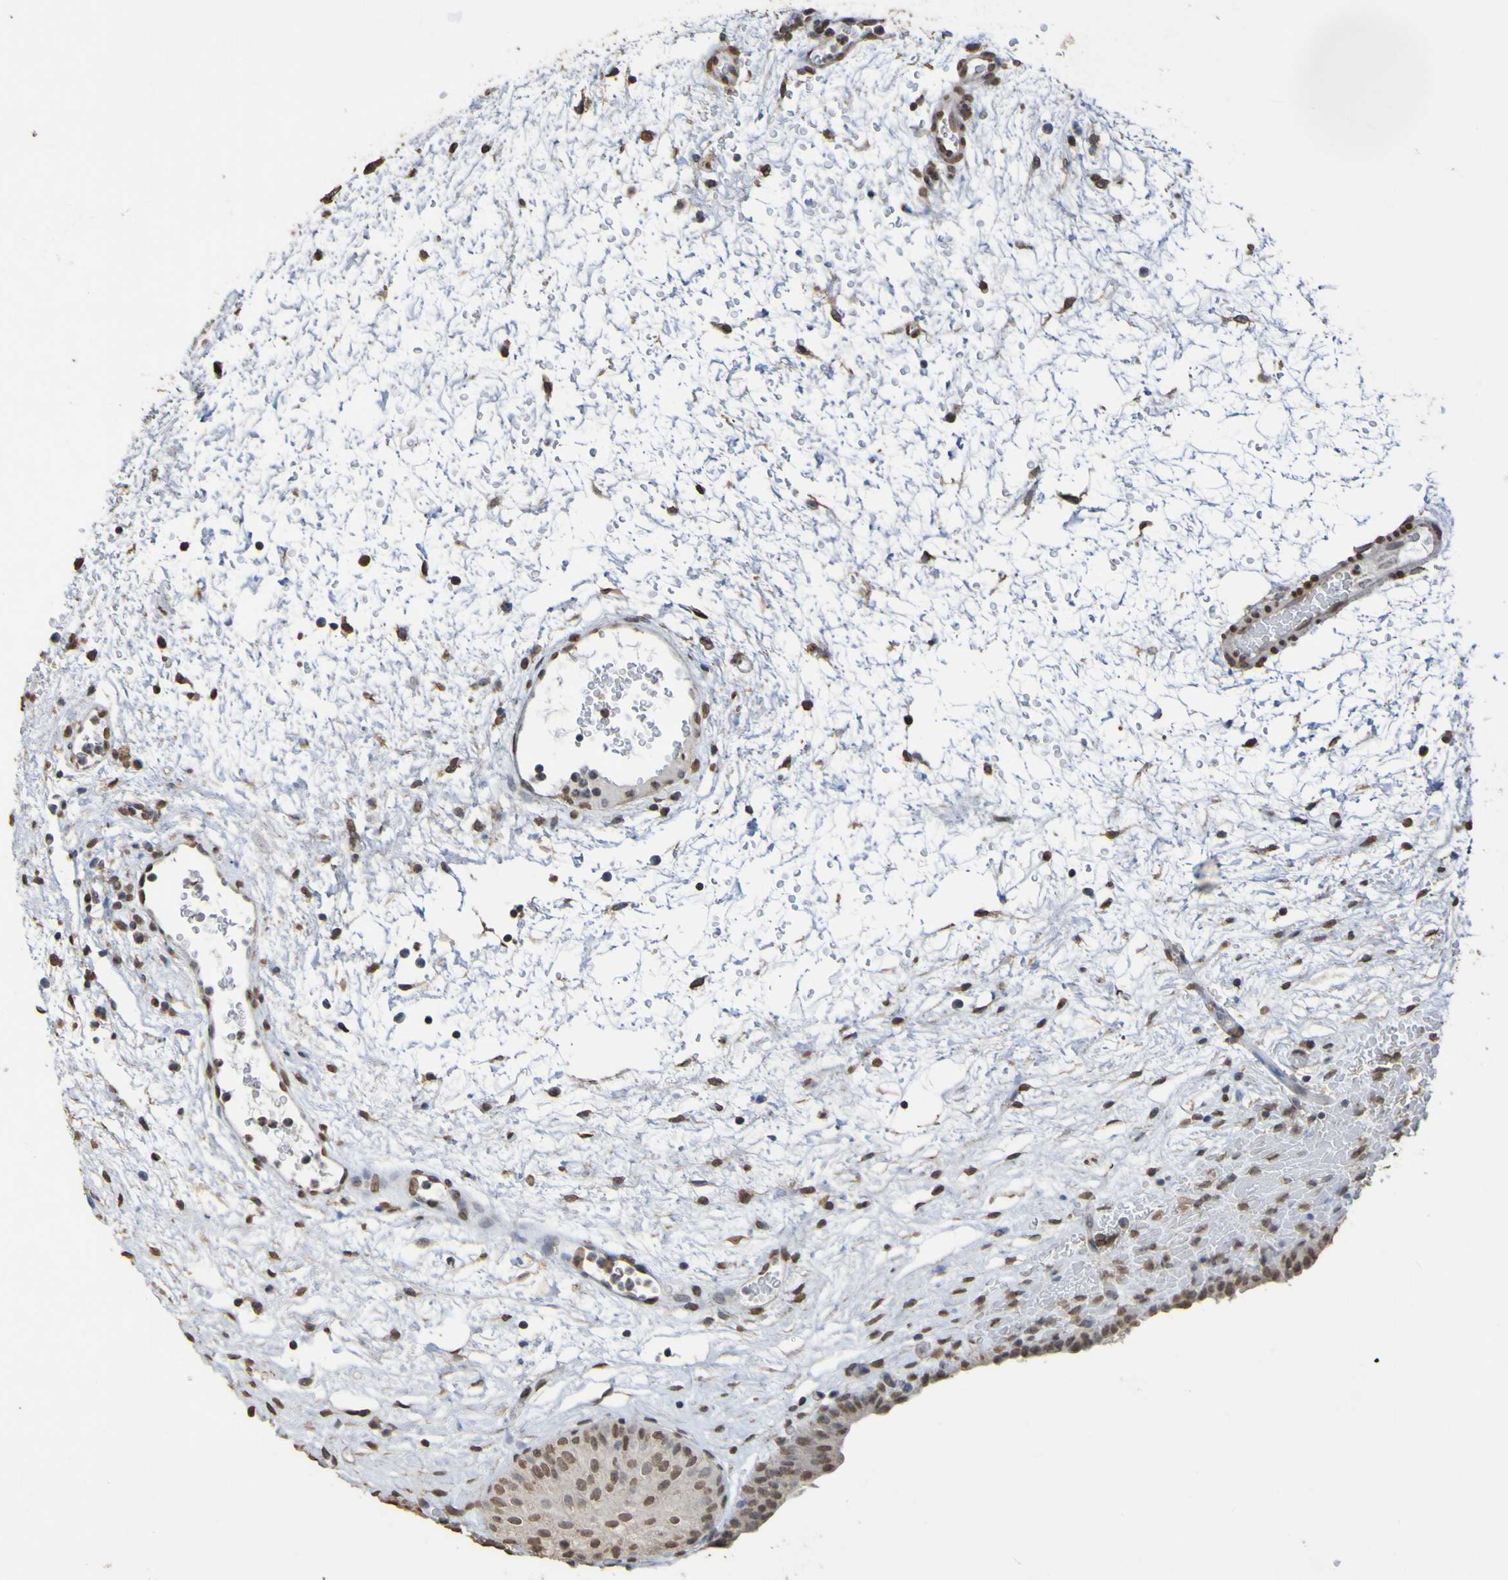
{"staining": {"intensity": "moderate", "quantity": "25%-75%", "location": "nuclear"}, "tissue": "urinary bladder", "cell_type": "Urothelial cells", "image_type": "normal", "snomed": [{"axis": "morphology", "description": "Normal tissue, NOS"}, {"axis": "topography", "description": "Urinary bladder"}], "caption": "The photomicrograph demonstrates staining of normal urinary bladder, revealing moderate nuclear protein positivity (brown color) within urothelial cells. (DAB IHC, brown staining for protein, blue staining for nuclei).", "gene": "ALKBH2", "patient": {"sex": "male", "age": 46}}